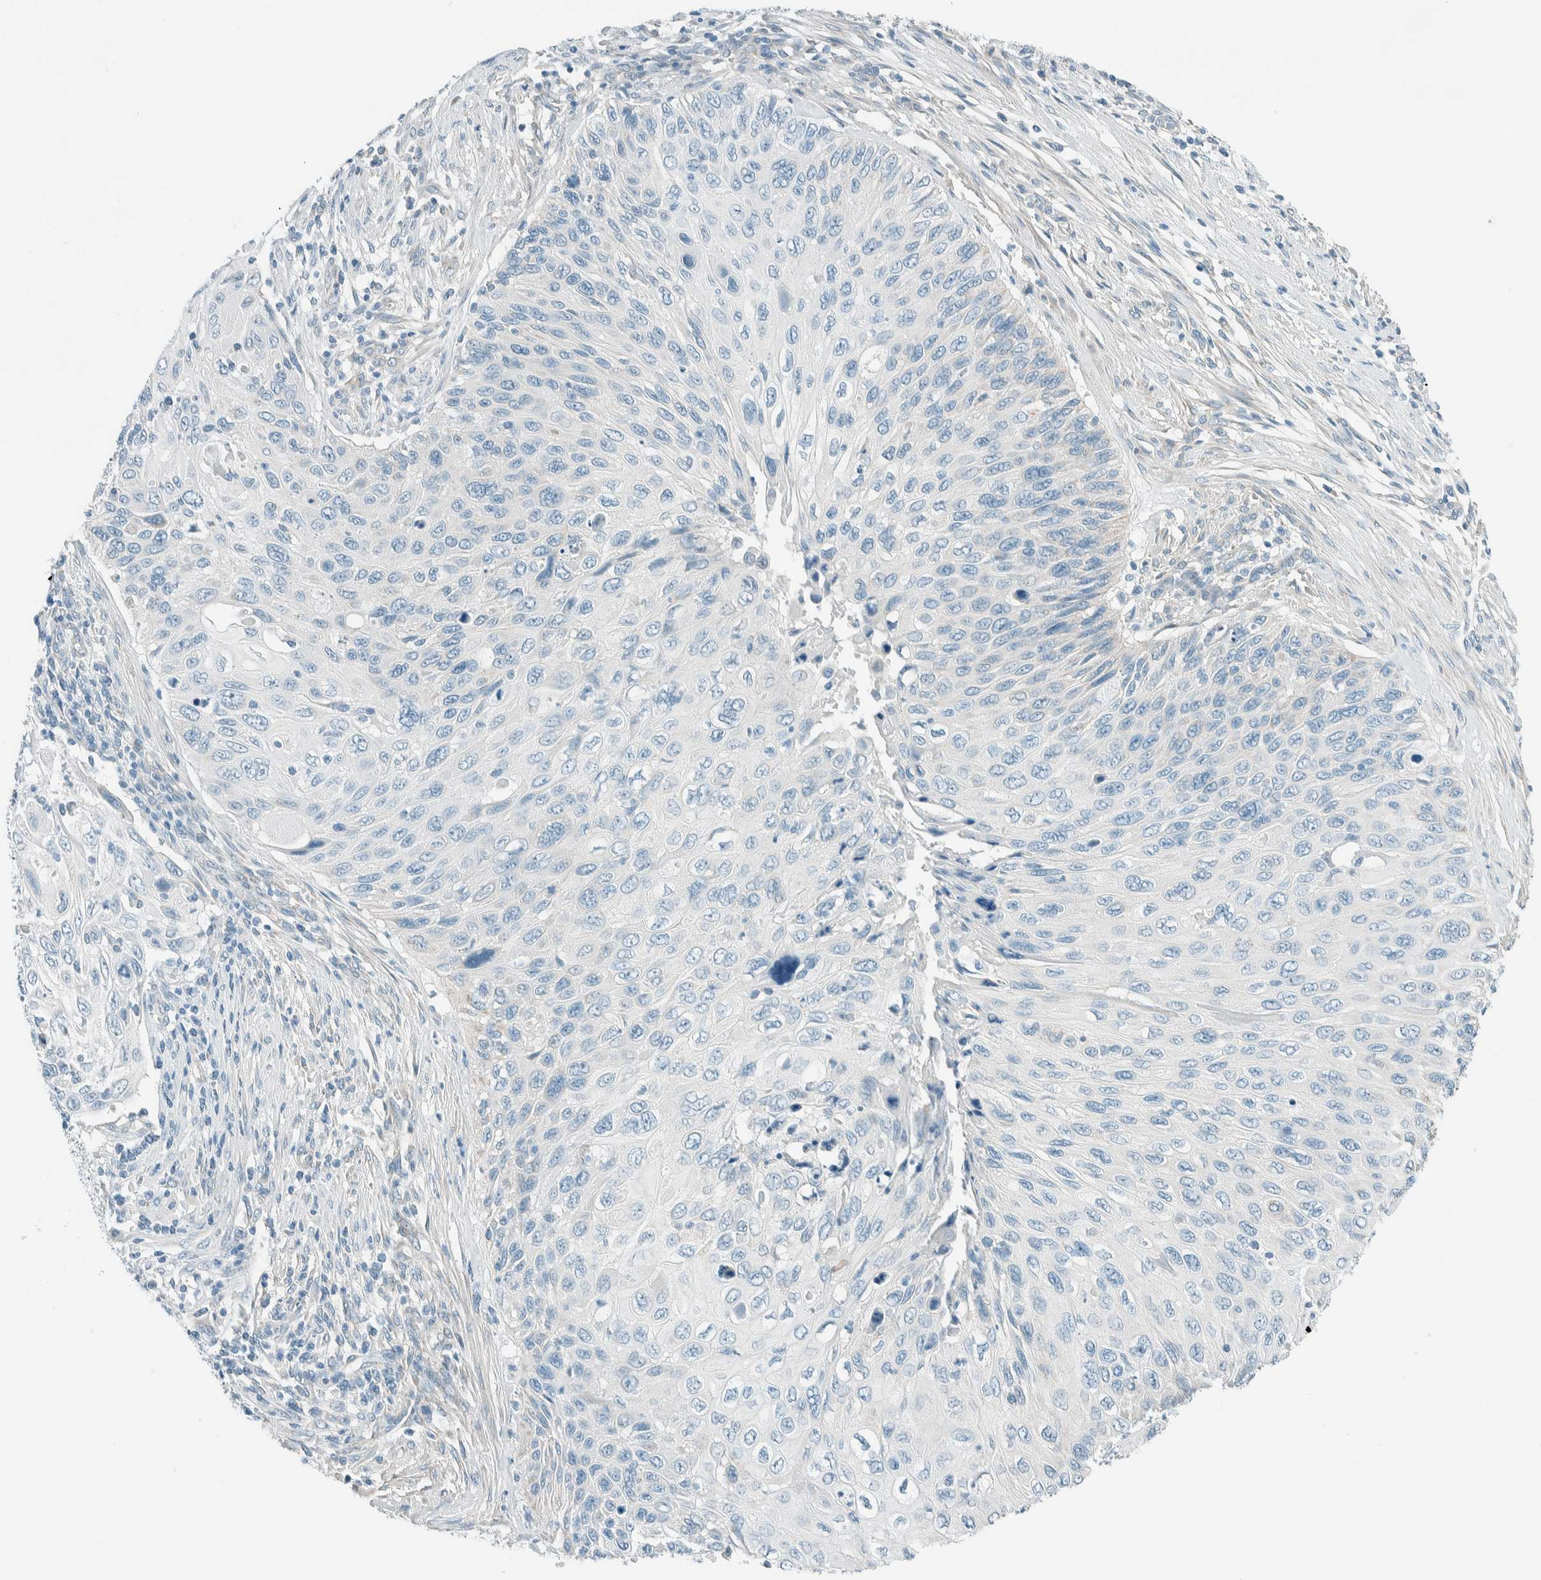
{"staining": {"intensity": "negative", "quantity": "none", "location": "none"}, "tissue": "cervical cancer", "cell_type": "Tumor cells", "image_type": "cancer", "snomed": [{"axis": "morphology", "description": "Squamous cell carcinoma, NOS"}, {"axis": "topography", "description": "Cervix"}], "caption": "High magnification brightfield microscopy of cervical cancer (squamous cell carcinoma) stained with DAB (brown) and counterstained with hematoxylin (blue): tumor cells show no significant expression.", "gene": "ALDH7A1", "patient": {"sex": "female", "age": 70}}